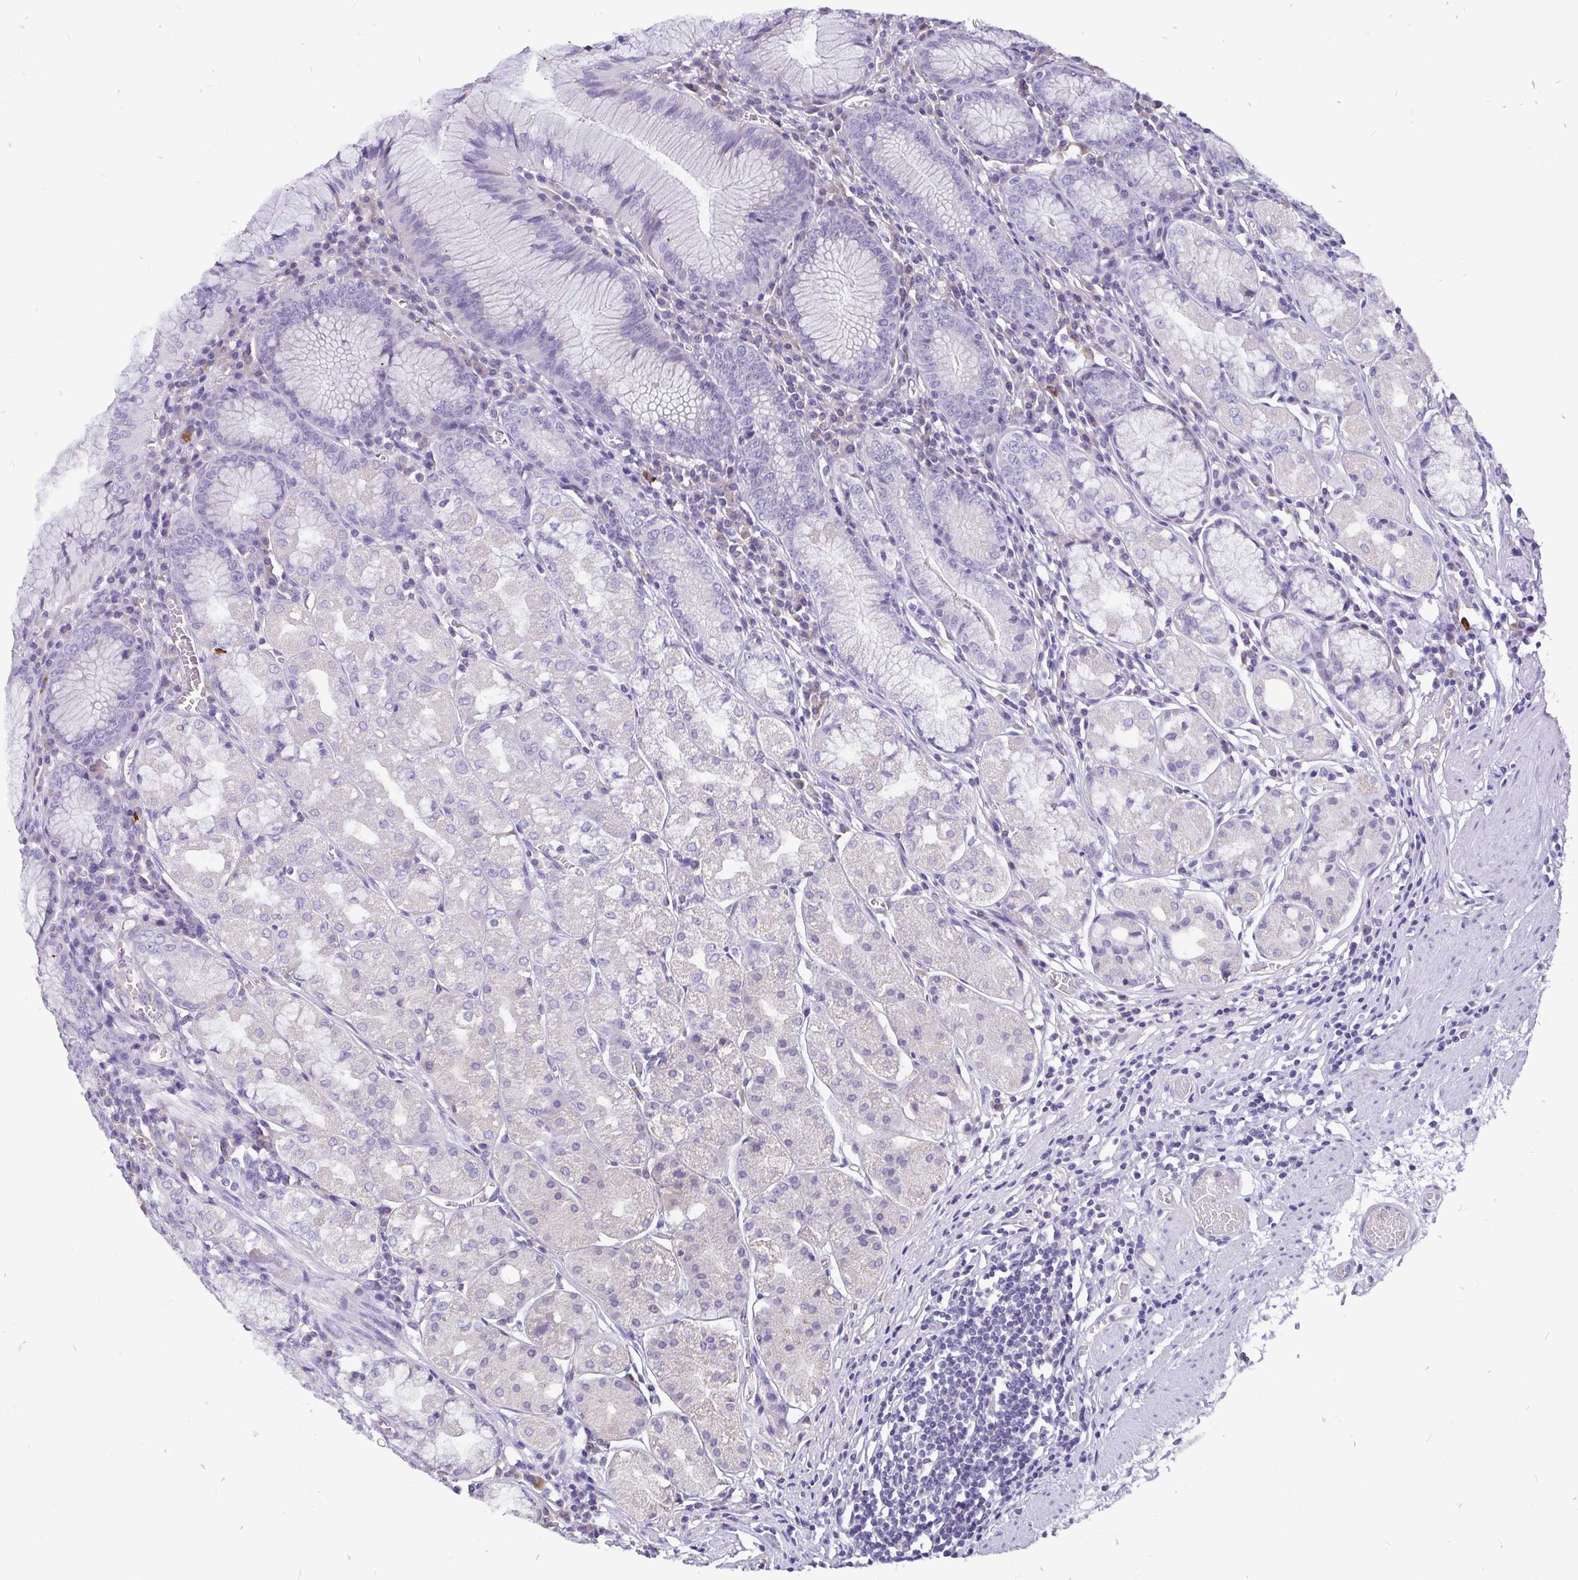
{"staining": {"intensity": "negative", "quantity": "none", "location": "none"}, "tissue": "stomach", "cell_type": "Glandular cells", "image_type": "normal", "snomed": [{"axis": "morphology", "description": "Normal tissue, NOS"}, {"axis": "topography", "description": "Stomach"}], "caption": "A photomicrograph of human stomach is negative for staining in glandular cells. (Stains: DAB immunohistochemistry (IHC) with hematoxylin counter stain, Microscopy: brightfield microscopy at high magnification).", "gene": "ADAMTS6", "patient": {"sex": "male", "age": 55}}